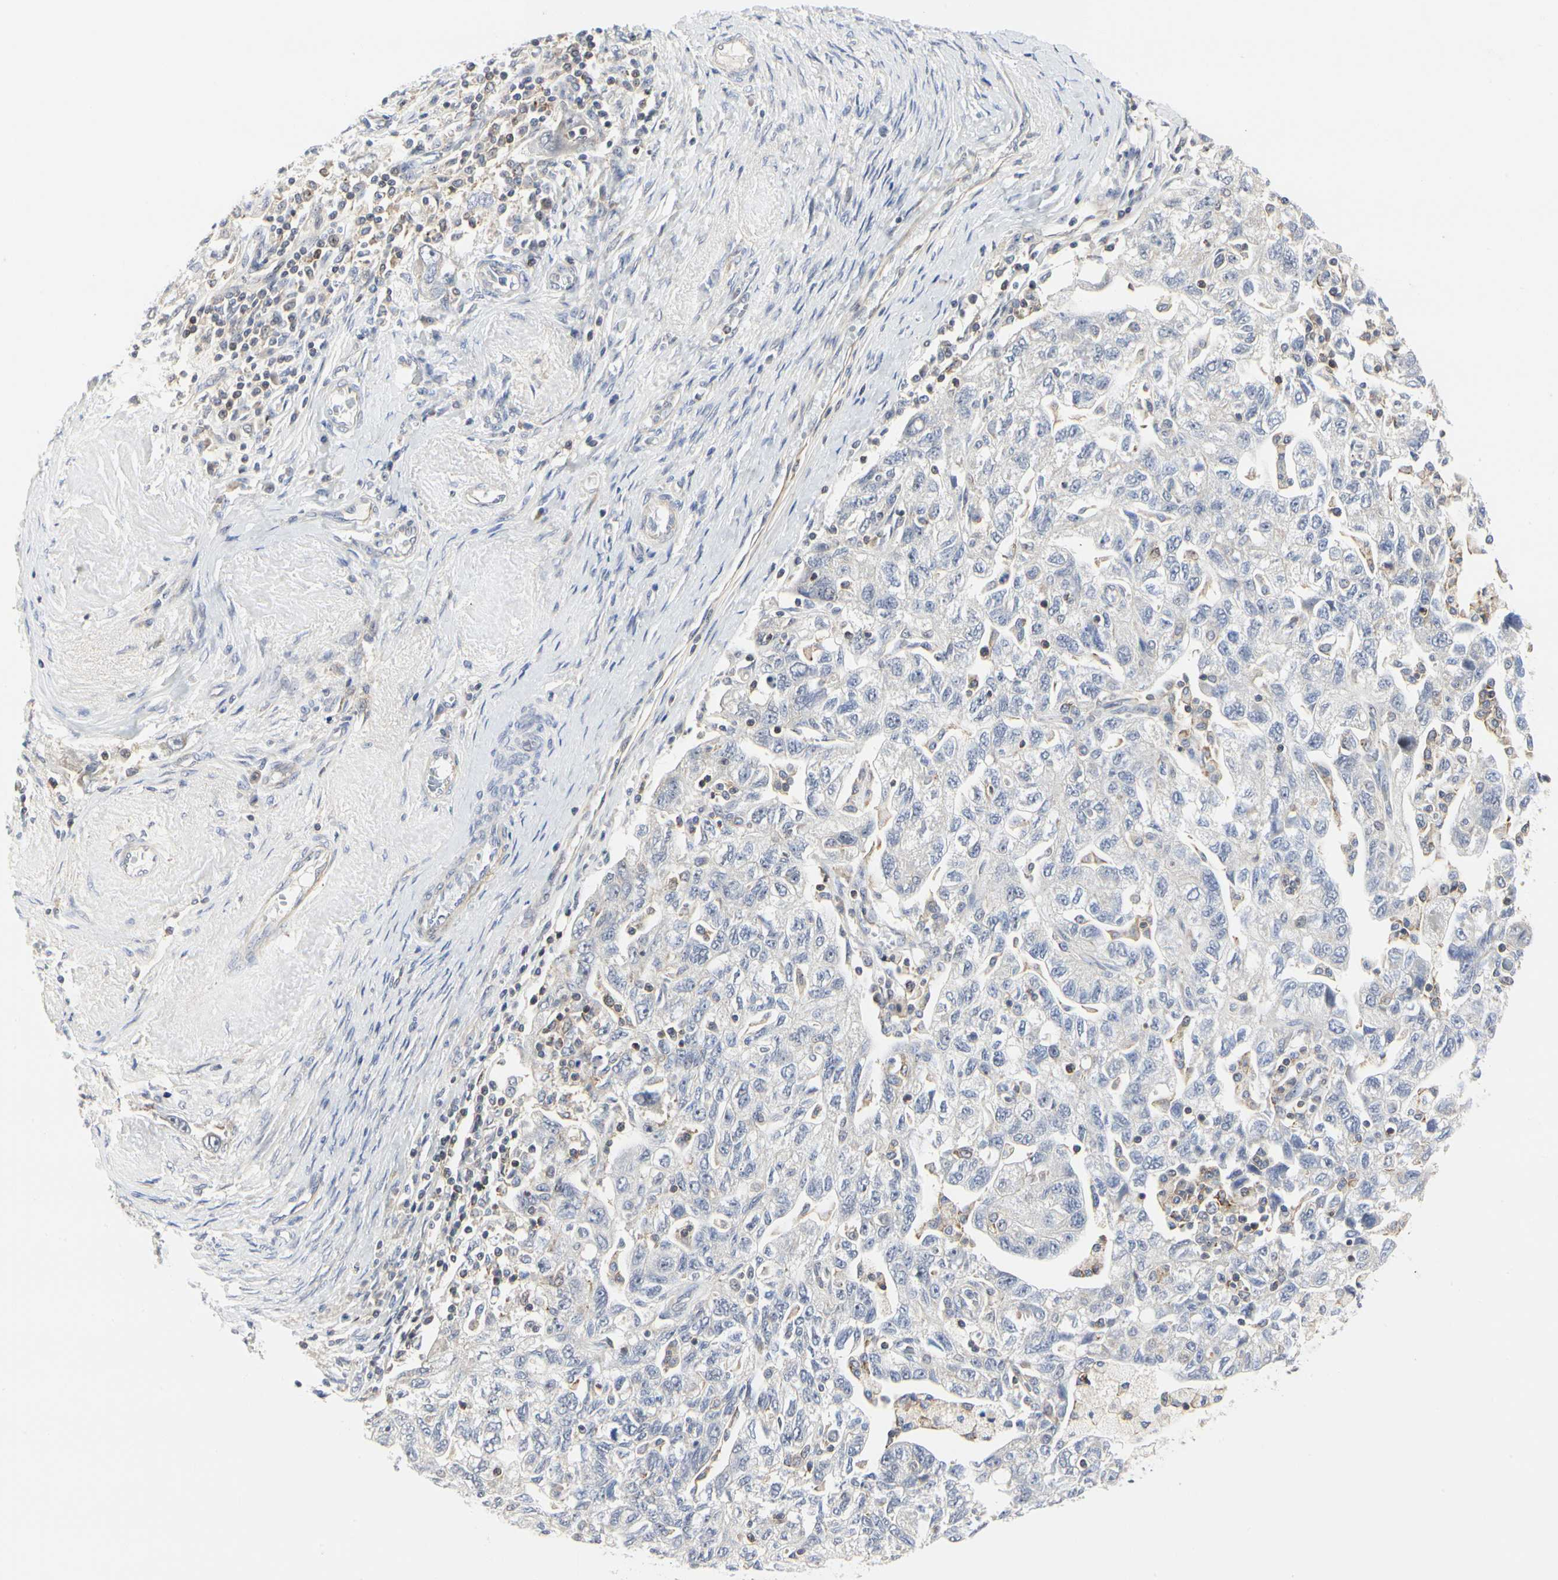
{"staining": {"intensity": "negative", "quantity": "none", "location": "none"}, "tissue": "ovarian cancer", "cell_type": "Tumor cells", "image_type": "cancer", "snomed": [{"axis": "morphology", "description": "Carcinoma, NOS"}, {"axis": "morphology", "description": "Cystadenocarcinoma, serous, NOS"}, {"axis": "topography", "description": "Ovary"}], "caption": "Immunohistochemistry of human ovarian cancer displays no positivity in tumor cells.", "gene": "SHANK2", "patient": {"sex": "female", "age": 69}}